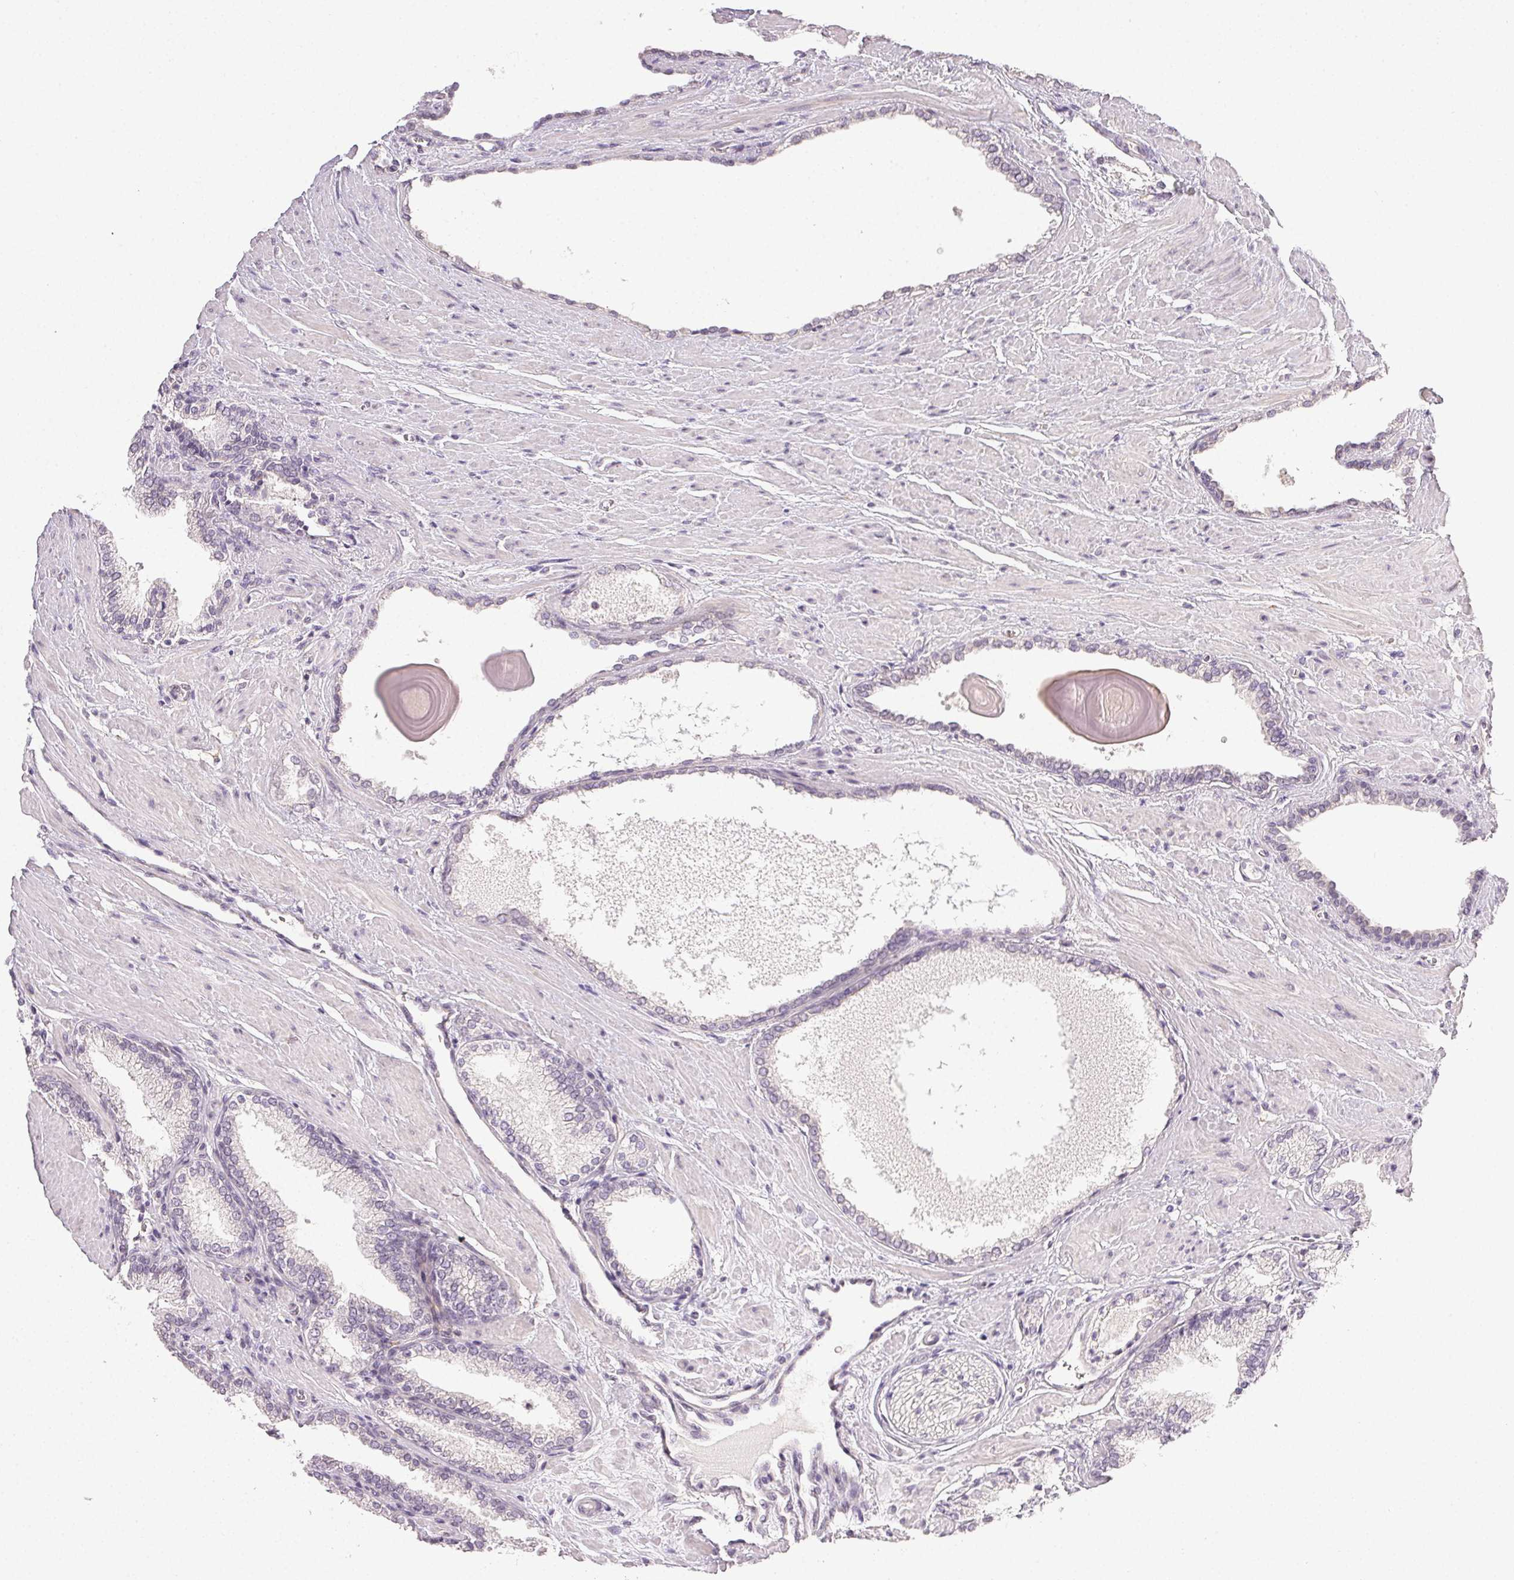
{"staining": {"intensity": "negative", "quantity": "none", "location": "none"}, "tissue": "prostate cancer", "cell_type": "Tumor cells", "image_type": "cancer", "snomed": [{"axis": "morphology", "description": "Adenocarcinoma, High grade"}, {"axis": "topography", "description": "Prostate"}], "caption": "Immunohistochemistry (IHC) photomicrograph of prostate cancer stained for a protein (brown), which exhibits no positivity in tumor cells.", "gene": "PLCB1", "patient": {"sex": "male", "age": 64}}